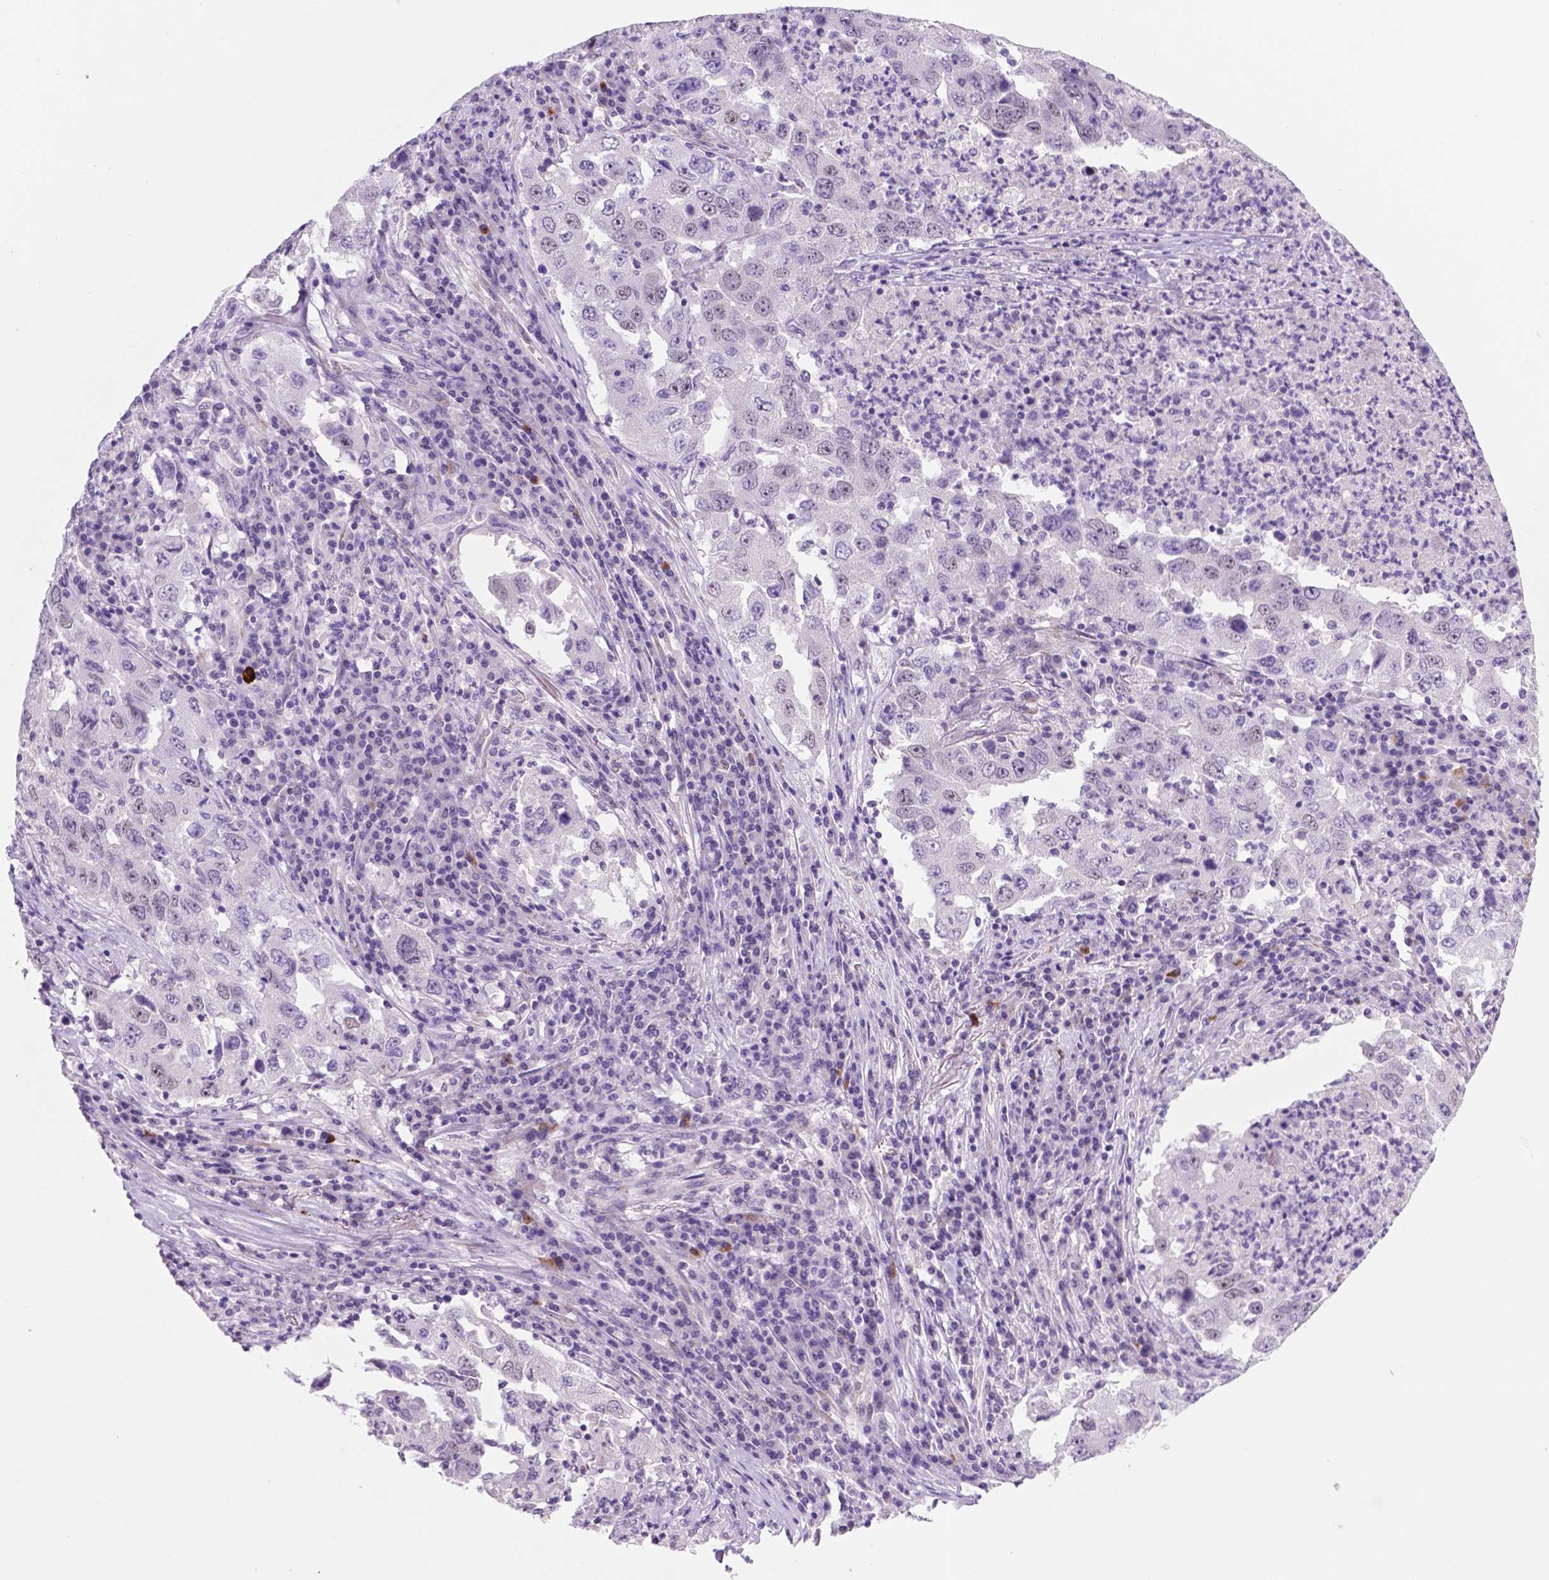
{"staining": {"intensity": "negative", "quantity": "none", "location": "none"}, "tissue": "lung cancer", "cell_type": "Tumor cells", "image_type": "cancer", "snomed": [{"axis": "morphology", "description": "Adenocarcinoma, NOS"}, {"axis": "topography", "description": "Lung"}], "caption": "Lung adenocarcinoma was stained to show a protein in brown. There is no significant expression in tumor cells.", "gene": "C18orf21", "patient": {"sex": "male", "age": 73}}